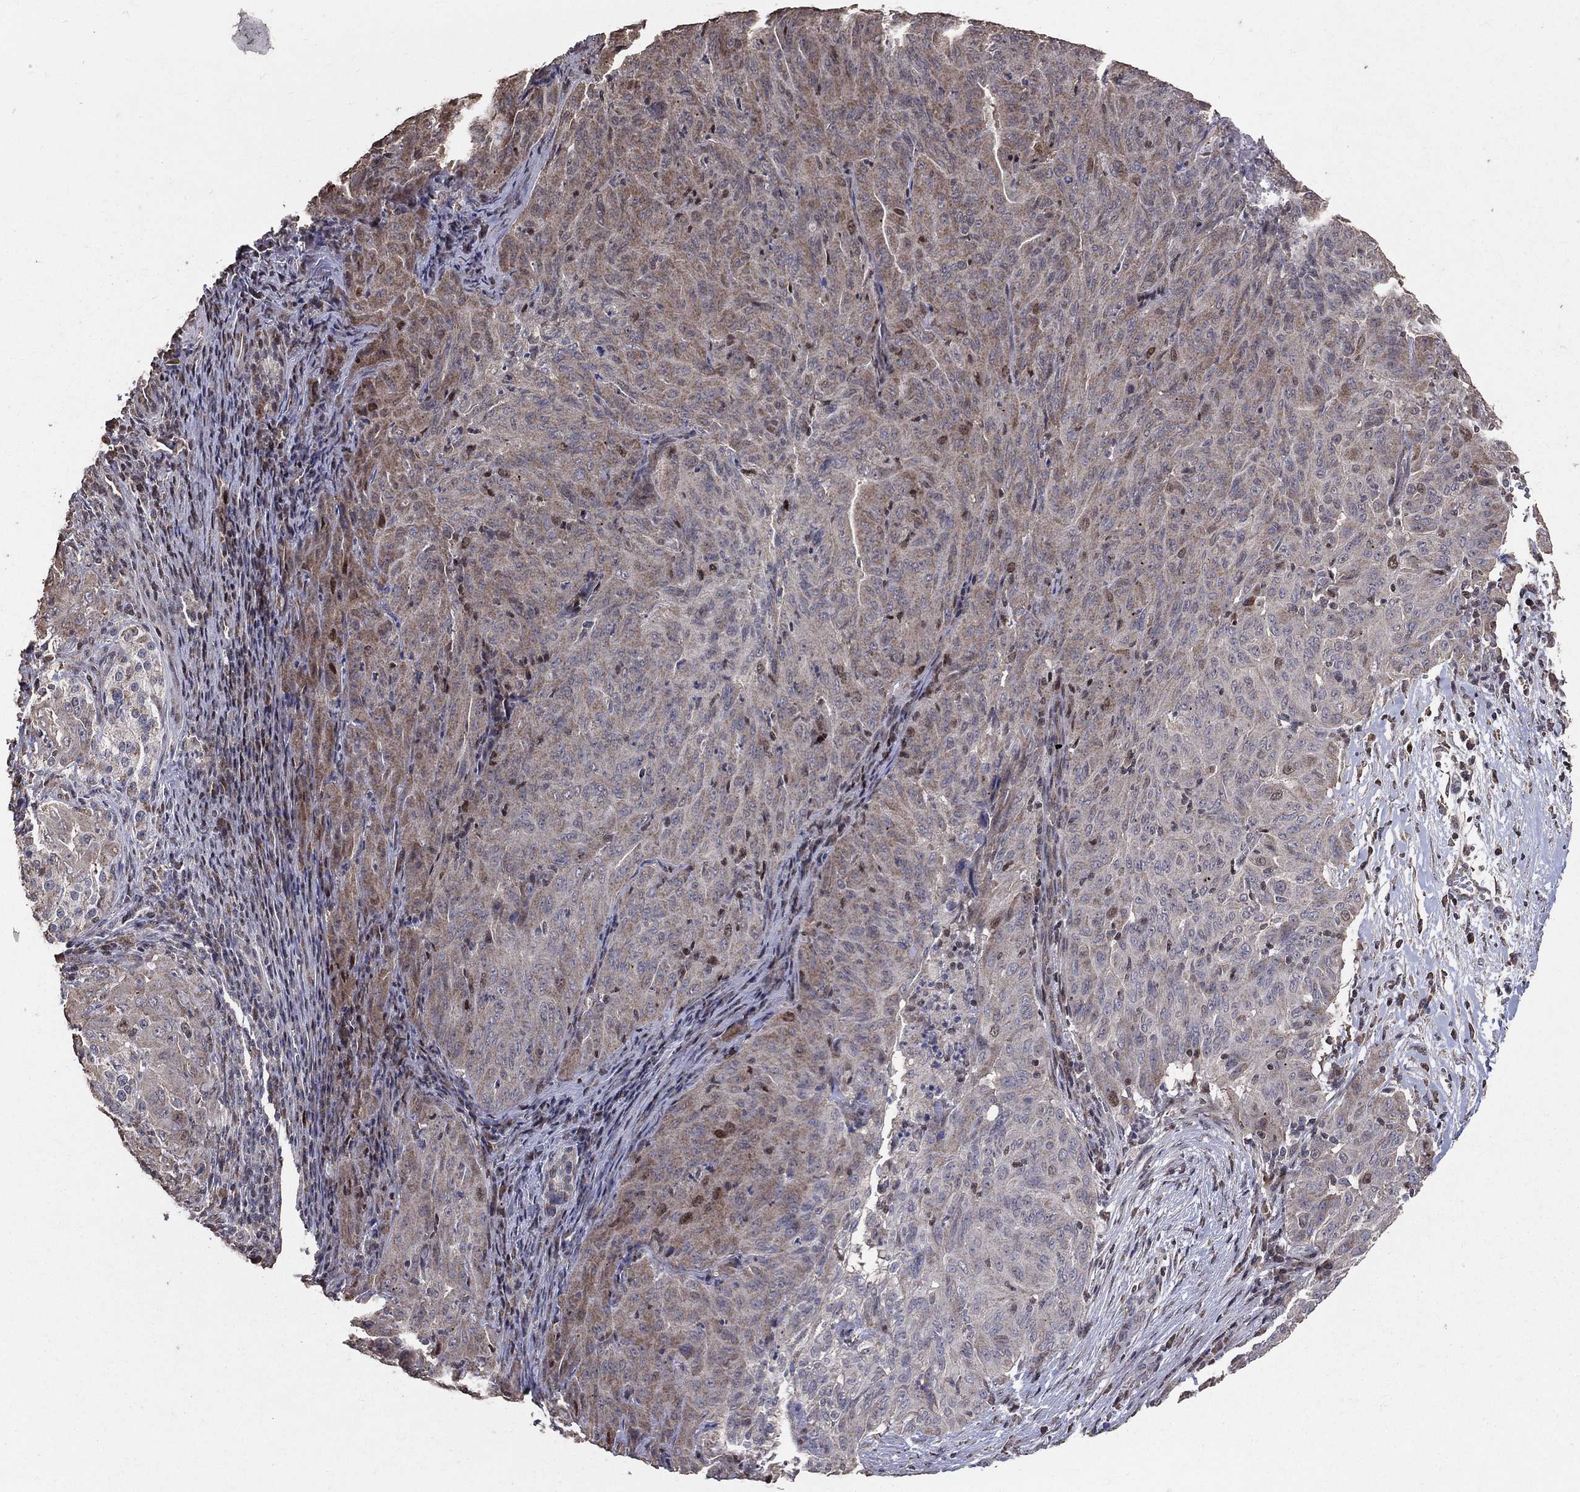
{"staining": {"intensity": "weak", "quantity": "25%-75%", "location": "cytoplasmic/membranous"}, "tissue": "pancreatic cancer", "cell_type": "Tumor cells", "image_type": "cancer", "snomed": [{"axis": "morphology", "description": "Adenocarcinoma, NOS"}, {"axis": "topography", "description": "Pancreas"}], "caption": "A high-resolution image shows immunohistochemistry staining of adenocarcinoma (pancreatic), which displays weak cytoplasmic/membranous expression in about 25%-75% of tumor cells.", "gene": "LY6K", "patient": {"sex": "male", "age": 63}}